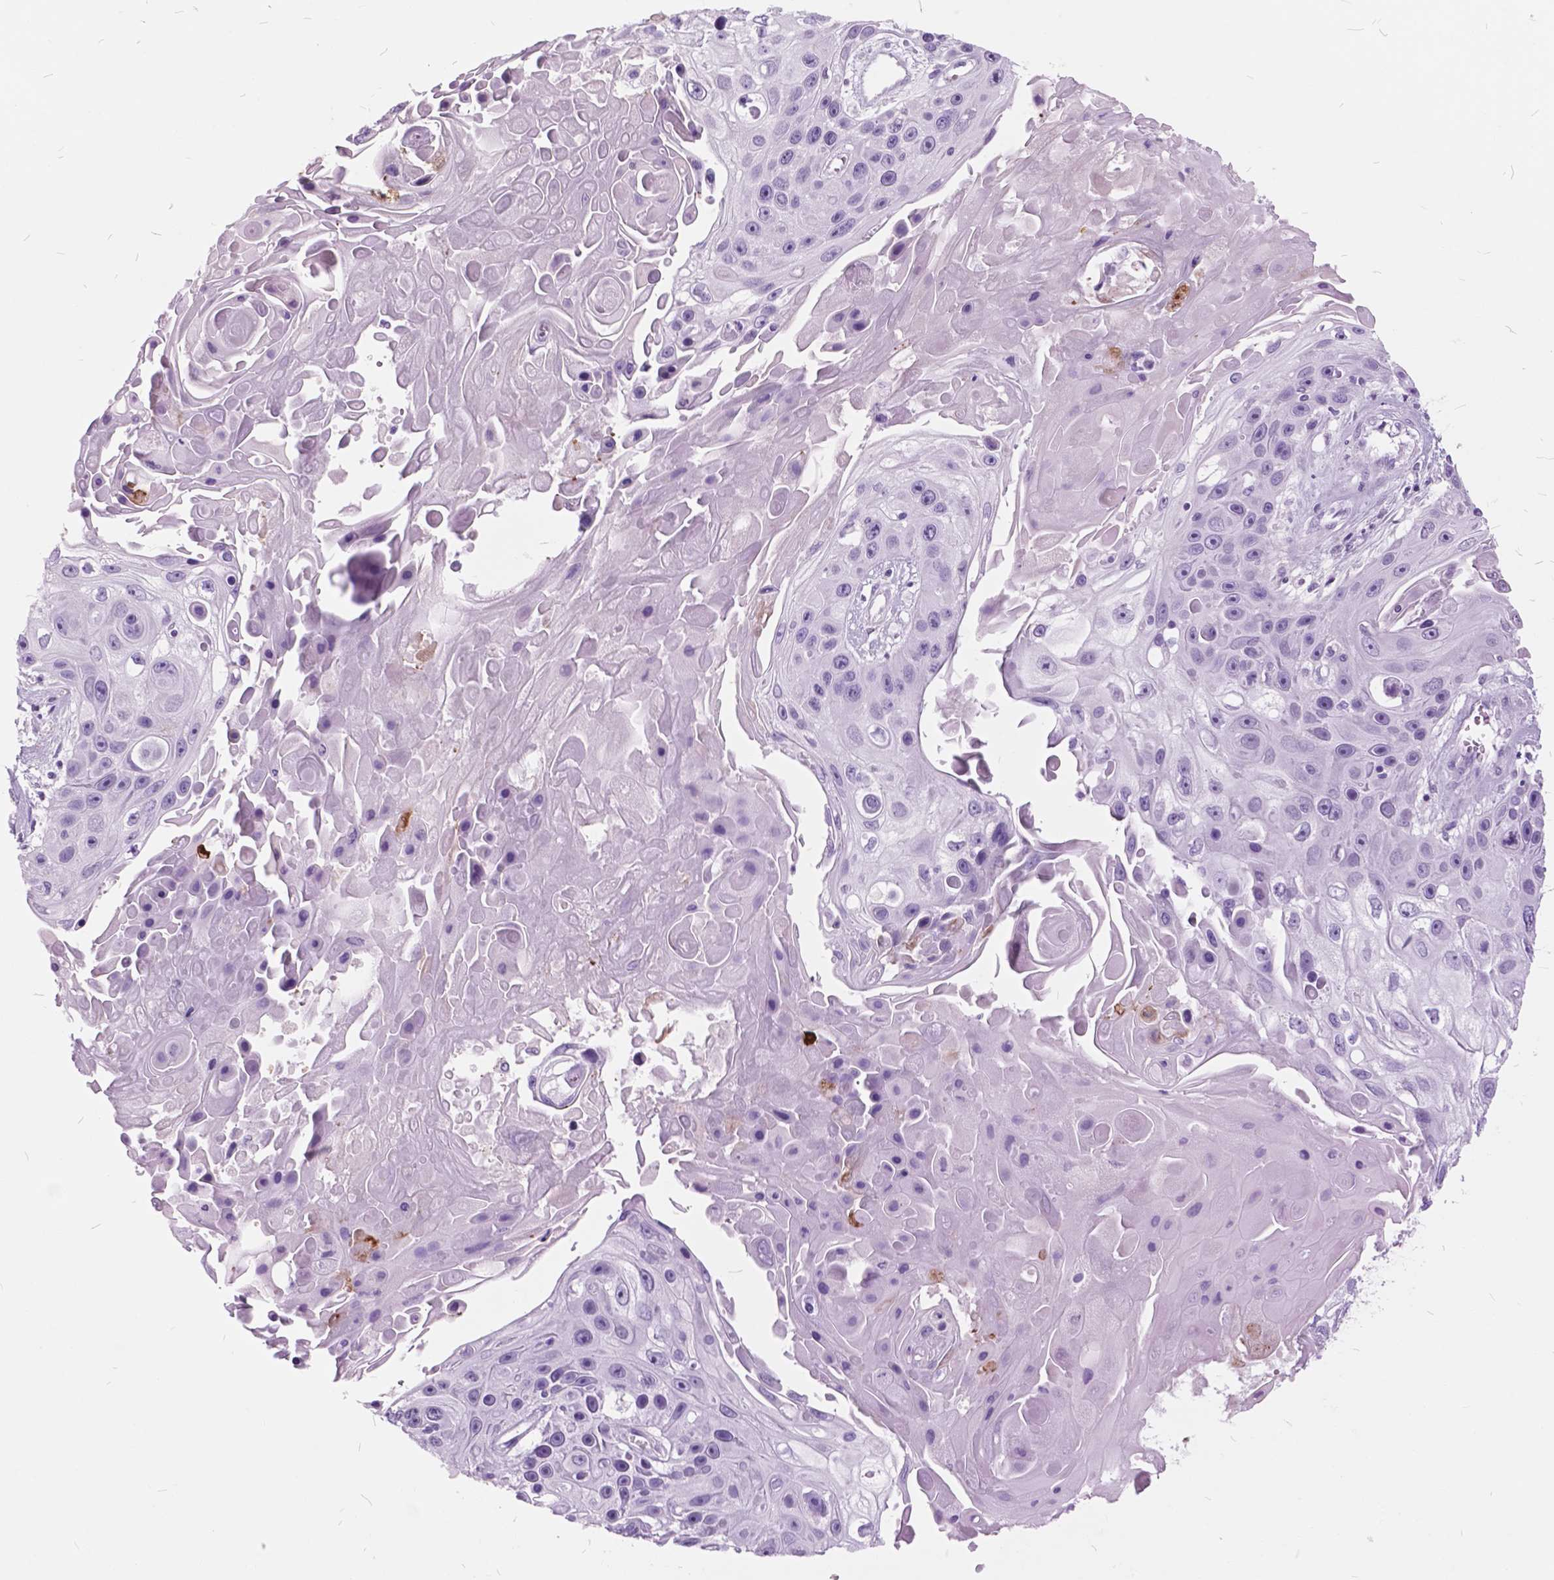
{"staining": {"intensity": "negative", "quantity": "none", "location": "none"}, "tissue": "skin cancer", "cell_type": "Tumor cells", "image_type": "cancer", "snomed": [{"axis": "morphology", "description": "Squamous cell carcinoma, NOS"}, {"axis": "topography", "description": "Skin"}], "caption": "The photomicrograph shows no significant staining in tumor cells of skin cancer (squamous cell carcinoma).", "gene": "GDF9", "patient": {"sex": "male", "age": 82}}